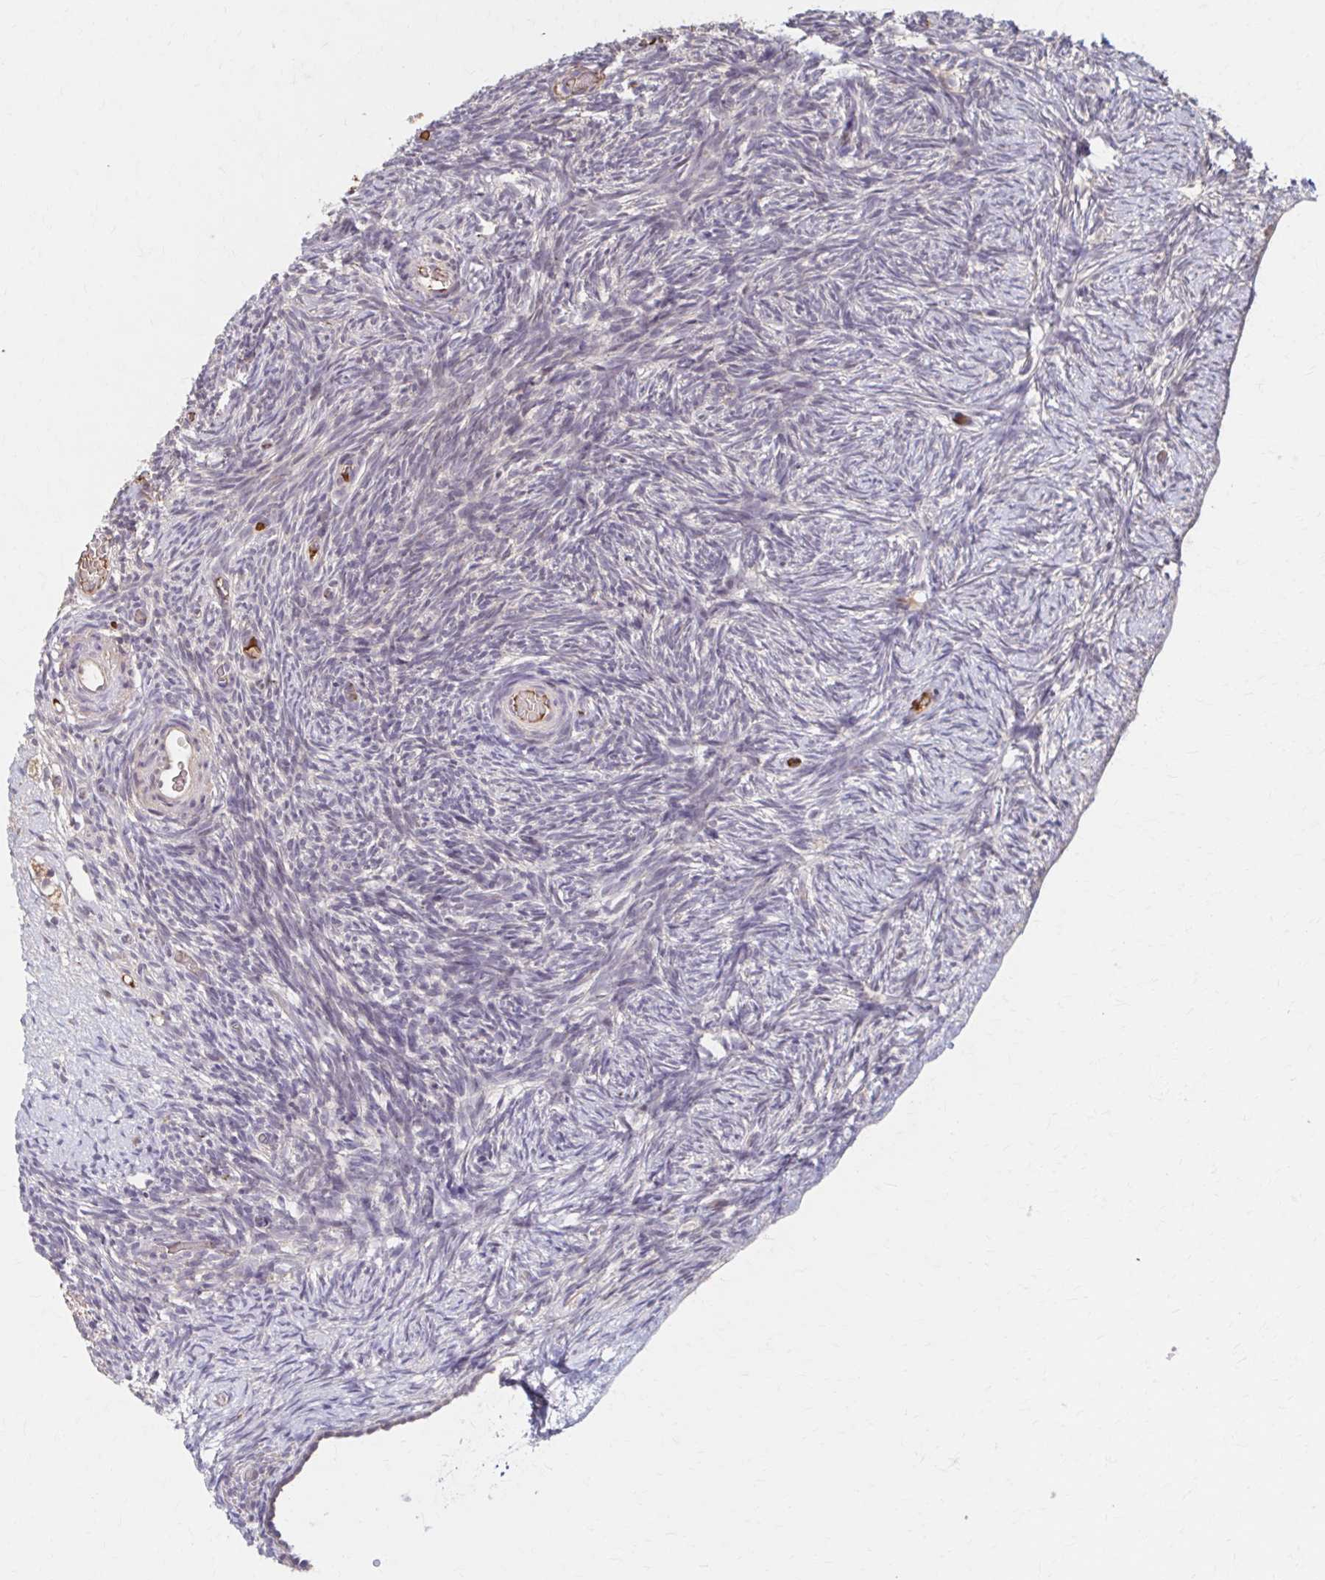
{"staining": {"intensity": "negative", "quantity": "none", "location": "none"}, "tissue": "ovary", "cell_type": "Ovarian stroma cells", "image_type": "normal", "snomed": [{"axis": "morphology", "description": "Normal tissue, NOS"}, {"axis": "topography", "description": "Ovary"}], "caption": "Ovarian stroma cells show no significant positivity in normal ovary. The staining was performed using DAB (3,3'-diaminobenzidine) to visualize the protein expression in brown, while the nuclei were stained in blue with hematoxylin (Magnification: 20x).", "gene": "HMGCS2", "patient": {"sex": "female", "age": 39}}